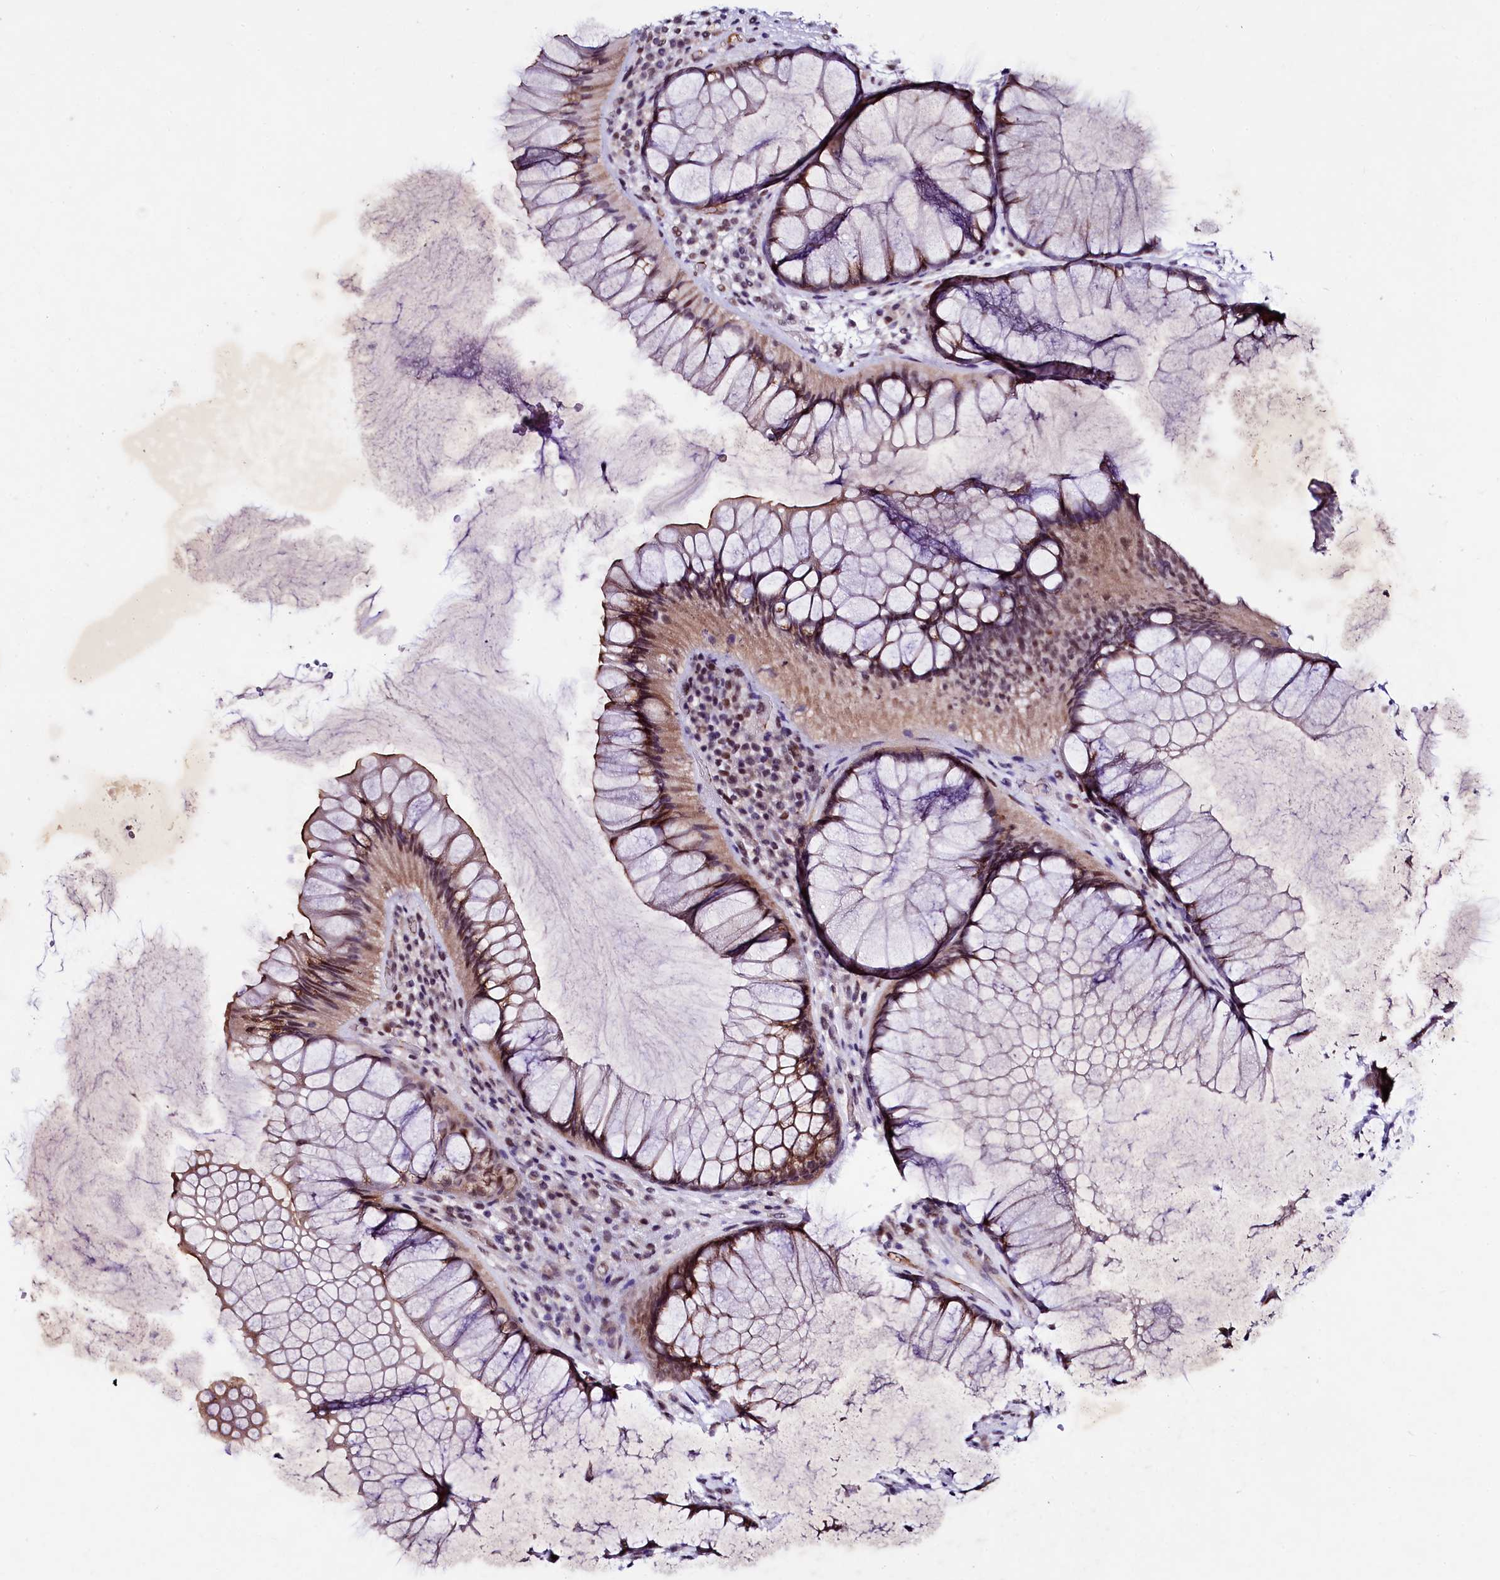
{"staining": {"intensity": "moderate", "quantity": ">75%", "location": "cytoplasmic/membranous,nuclear"}, "tissue": "rectum", "cell_type": "Glandular cells", "image_type": "normal", "snomed": [{"axis": "morphology", "description": "Normal tissue, NOS"}, {"axis": "topography", "description": "Rectum"}], "caption": "Glandular cells reveal moderate cytoplasmic/membranous,nuclear positivity in about >75% of cells in normal rectum. The protein of interest is shown in brown color, while the nuclei are stained blue.", "gene": "LEUTX", "patient": {"sex": "male", "age": 51}}